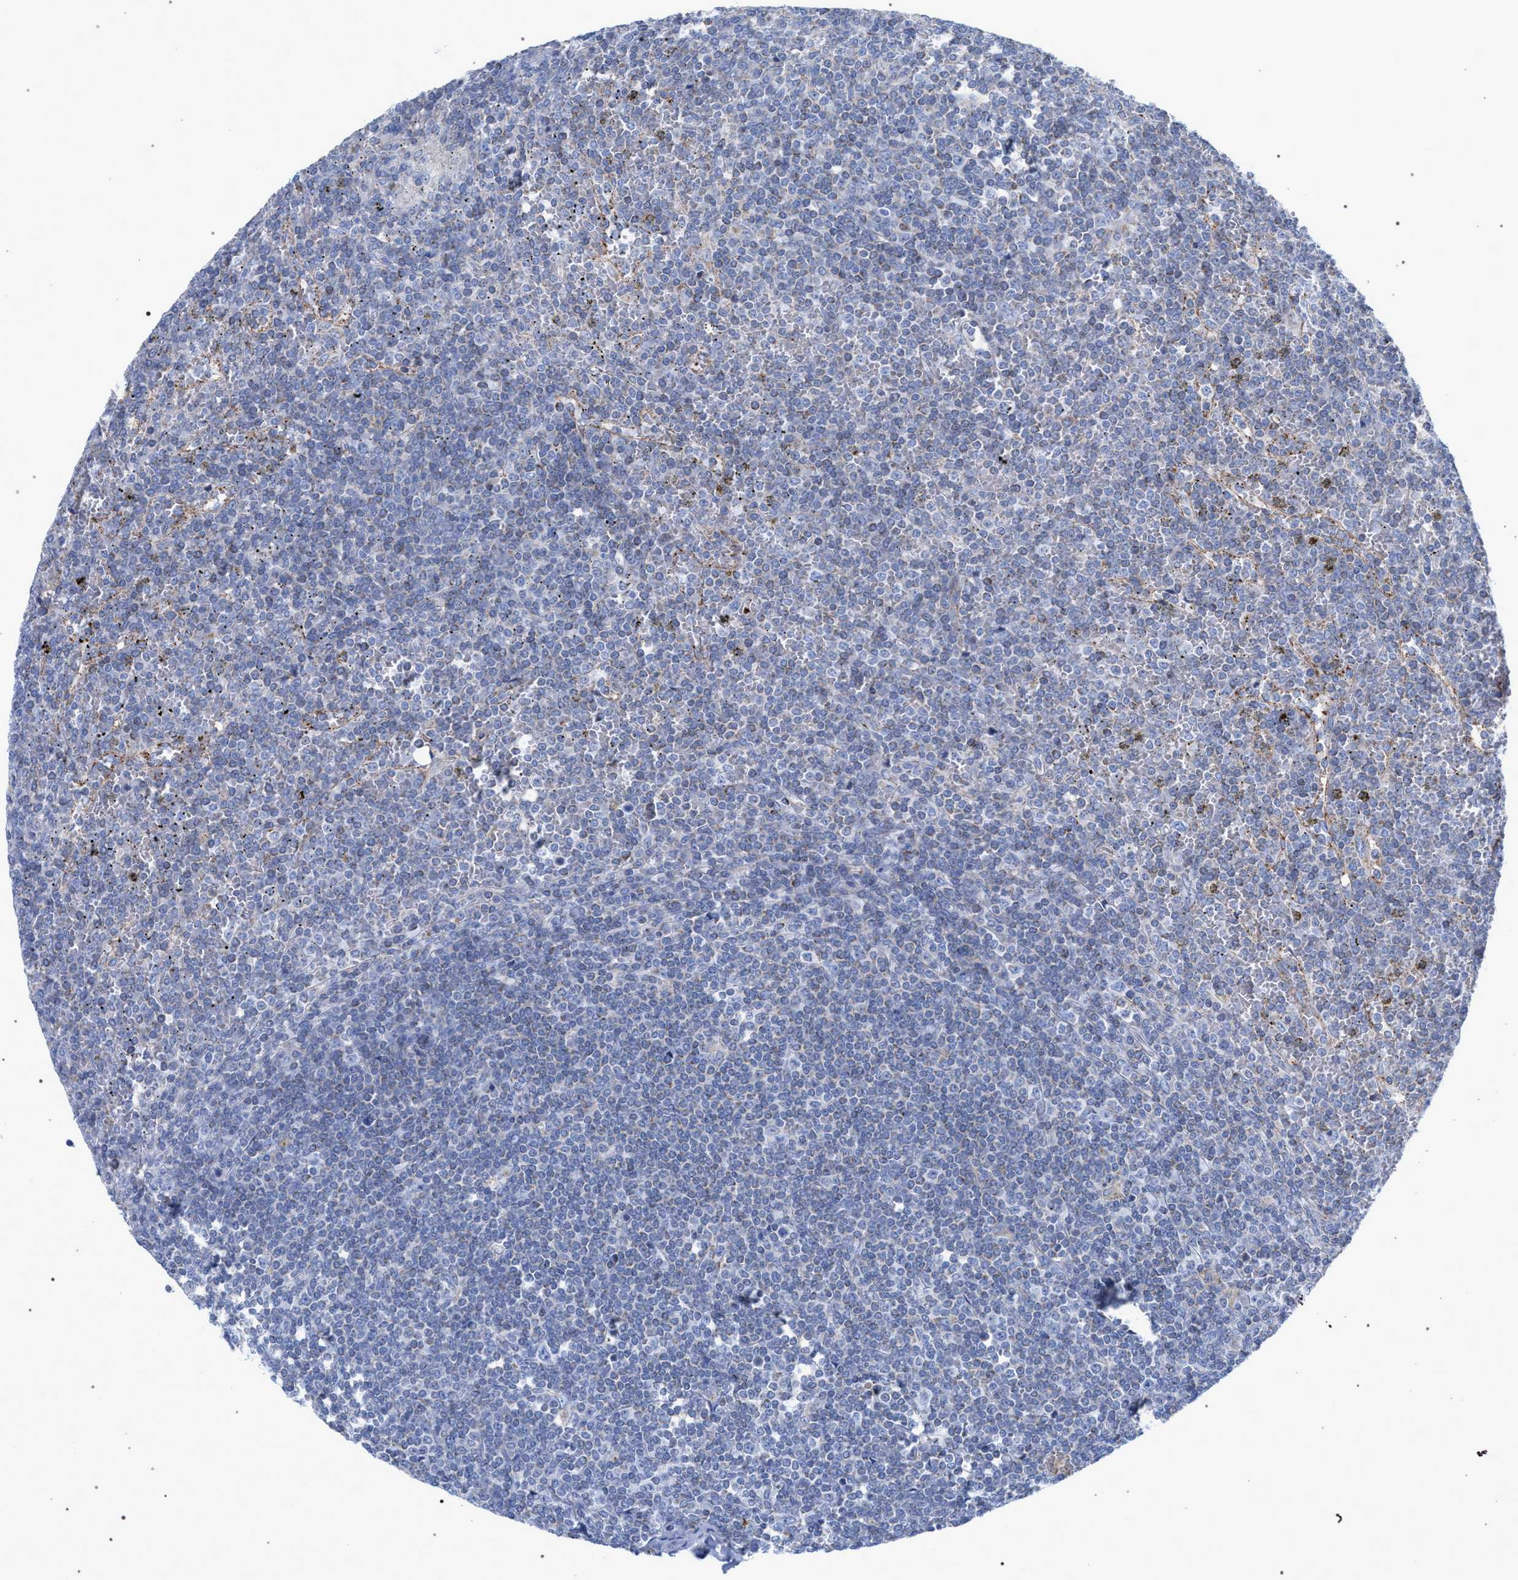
{"staining": {"intensity": "negative", "quantity": "none", "location": "none"}, "tissue": "lymphoma", "cell_type": "Tumor cells", "image_type": "cancer", "snomed": [{"axis": "morphology", "description": "Malignant lymphoma, non-Hodgkin's type, Low grade"}, {"axis": "topography", "description": "Spleen"}], "caption": "DAB (3,3'-diaminobenzidine) immunohistochemical staining of malignant lymphoma, non-Hodgkin's type (low-grade) reveals no significant expression in tumor cells.", "gene": "ECI2", "patient": {"sex": "female", "age": 19}}